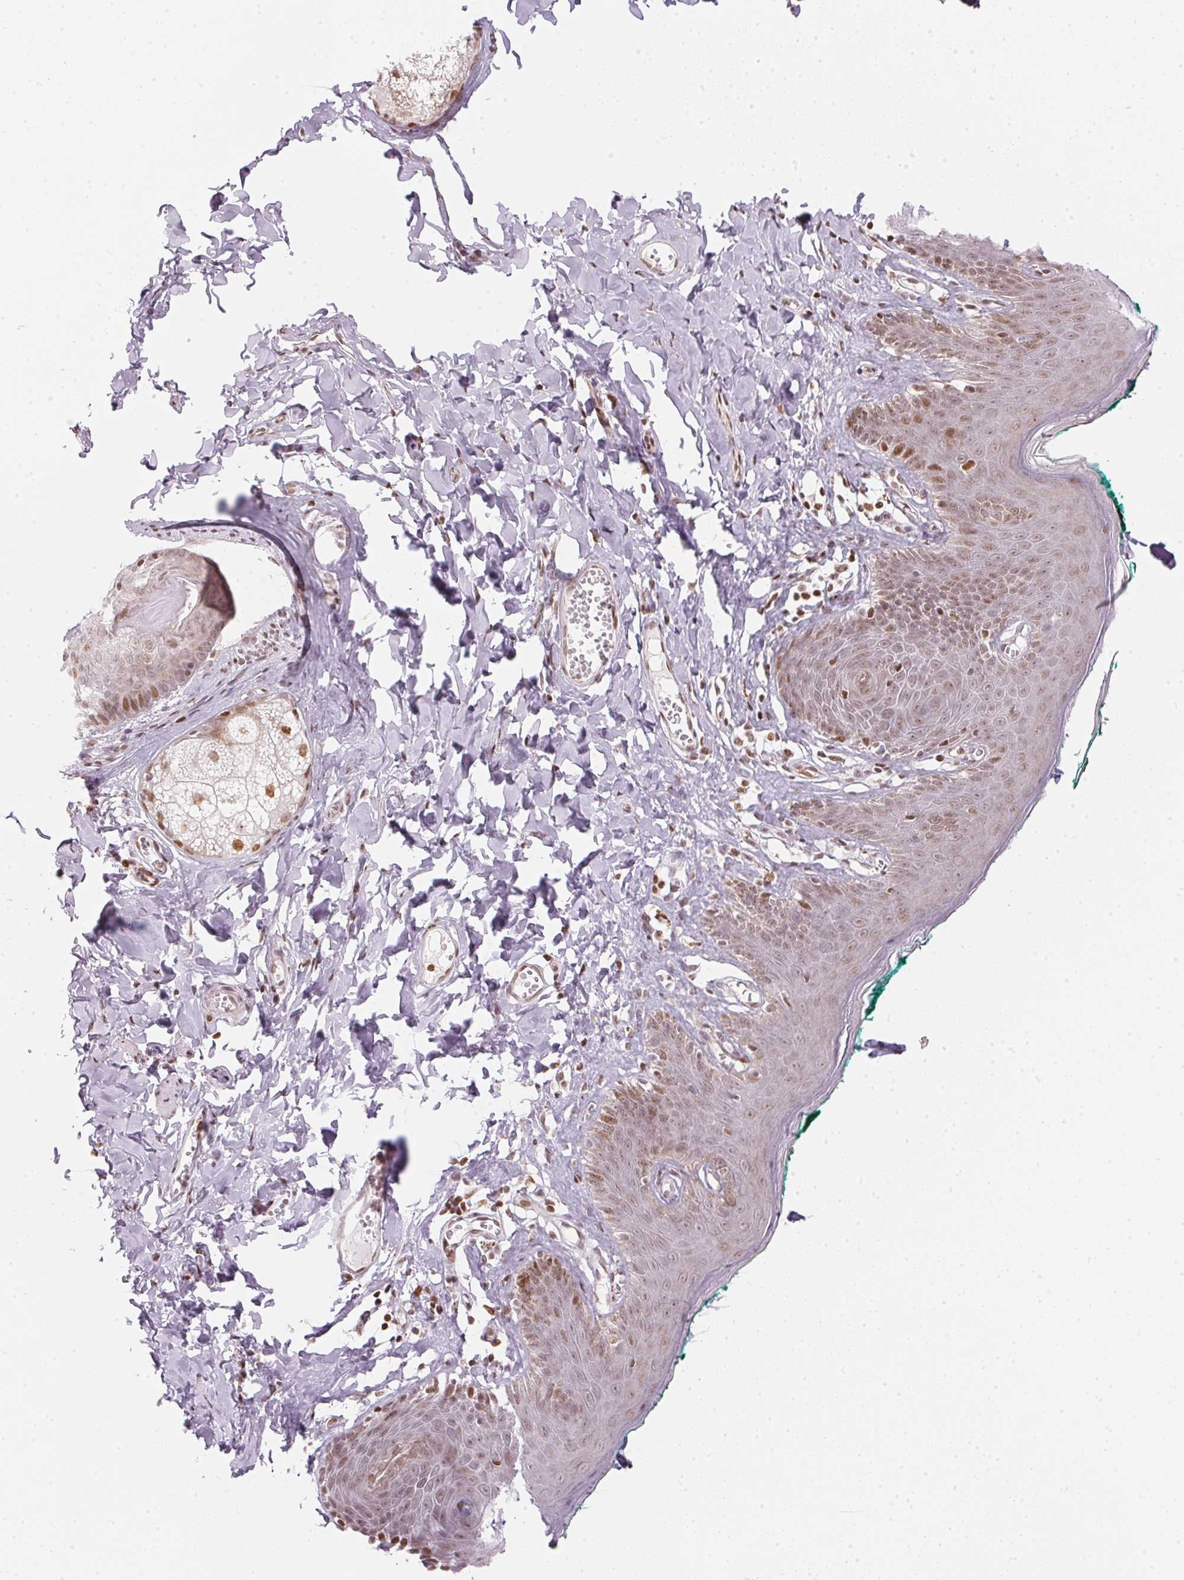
{"staining": {"intensity": "moderate", "quantity": "25%-75%", "location": "nuclear"}, "tissue": "skin", "cell_type": "Epidermal cells", "image_type": "normal", "snomed": [{"axis": "morphology", "description": "Normal tissue, NOS"}, {"axis": "topography", "description": "Vulva"}, {"axis": "topography", "description": "Peripheral nerve tissue"}], "caption": "This micrograph shows immunohistochemistry (IHC) staining of unremarkable skin, with medium moderate nuclear staining in approximately 25%-75% of epidermal cells.", "gene": "KAT6A", "patient": {"sex": "female", "age": 66}}